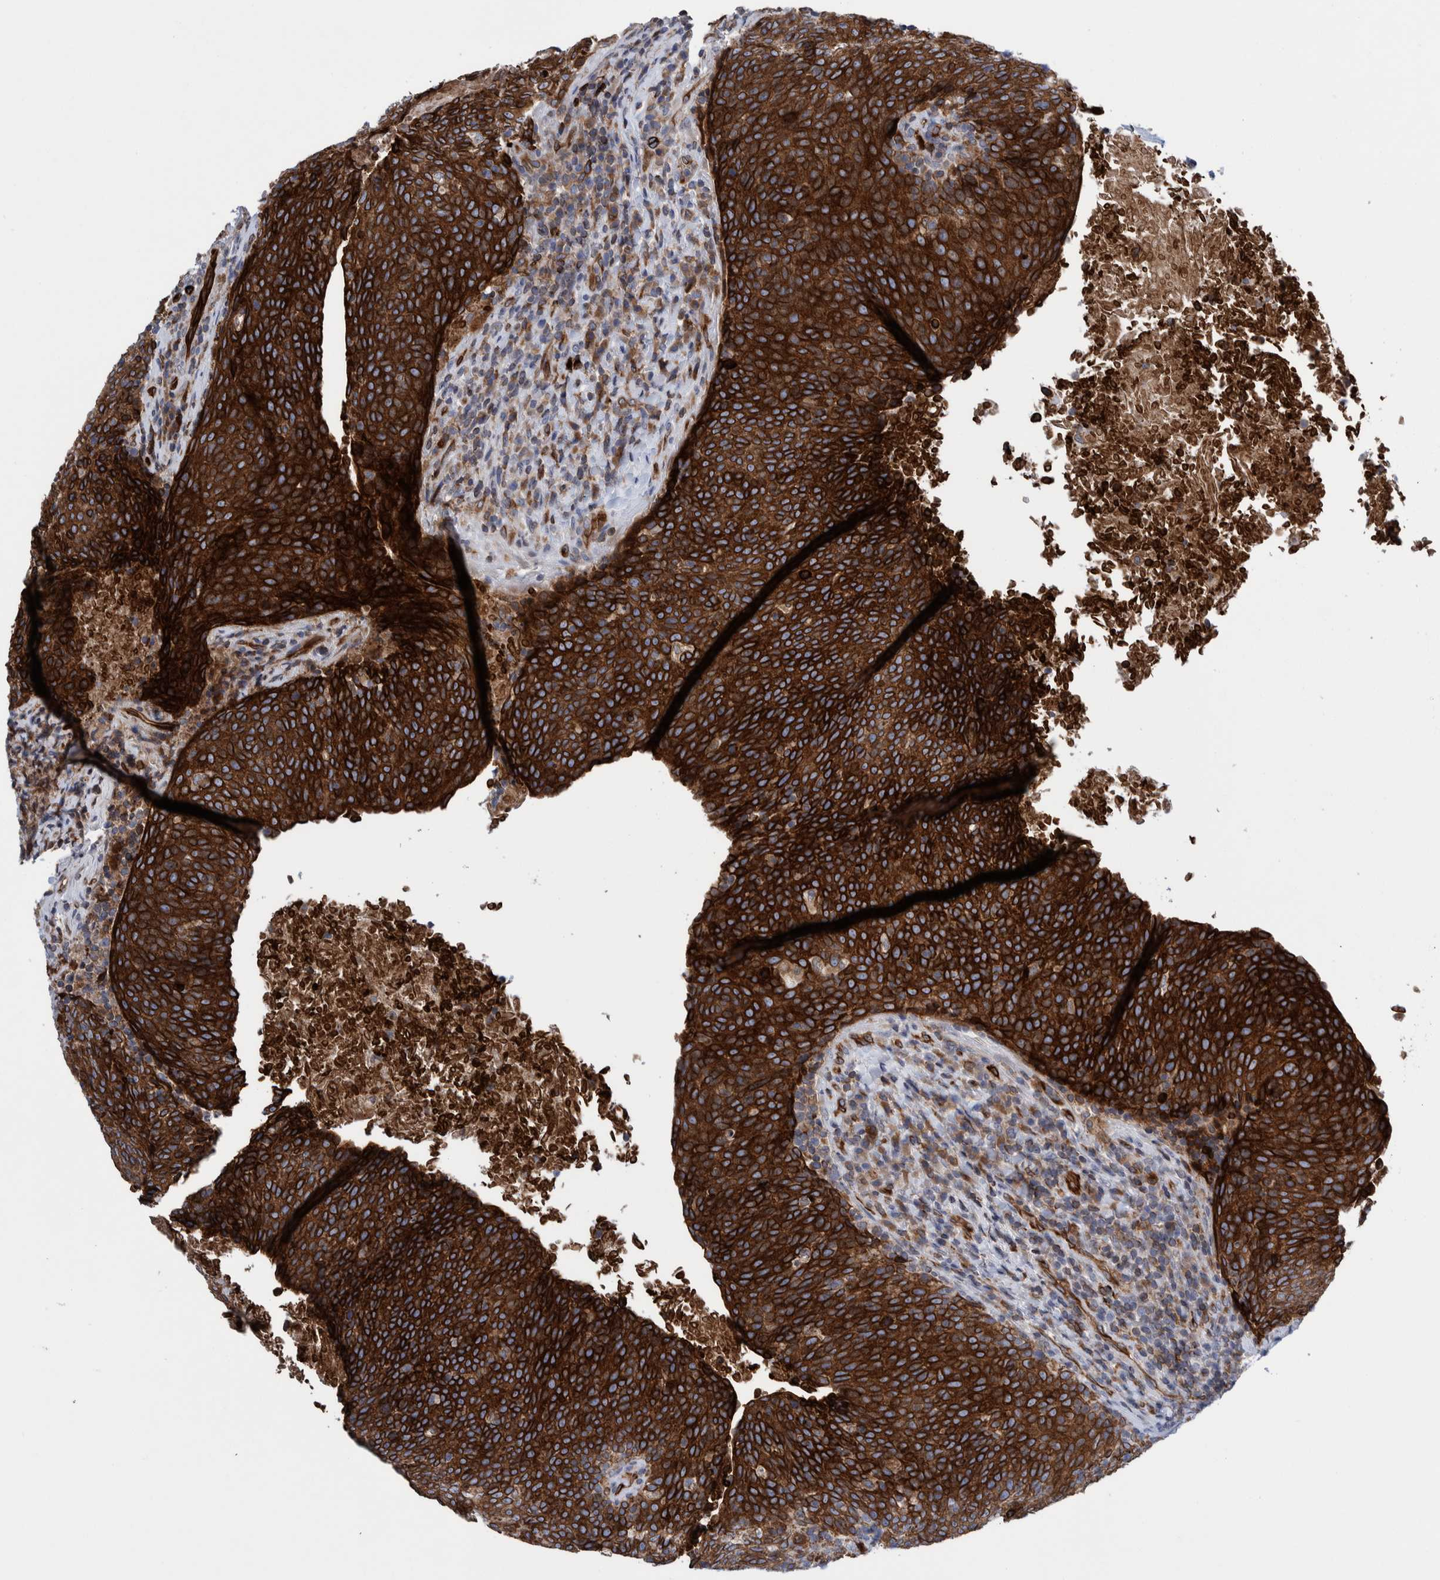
{"staining": {"intensity": "strong", "quantity": ">75%", "location": "cytoplasmic/membranous"}, "tissue": "head and neck cancer", "cell_type": "Tumor cells", "image_type": "cancer", "snomed": [{"axis": "morphology", "description": "Squamous cell carcinoma, NOS"}, {"axis": "morphology", "description": "Squamous cell carcinoma, metastatic, NOS"}, {"axis": "topography", "description": "Lymph node"}, {"axis": "topography", "description": "Head-Neck"}], "caption": "IHC image of human head and neck cancer (metastatic squamous cell carcinoma) stained for a protein (brown), which displays high levels of strong cytoplasmic/membranous positivity in approximately >75% of tumor cells.", "gene": "THEM6", "patient": {"sex": "male", "age": 62}}